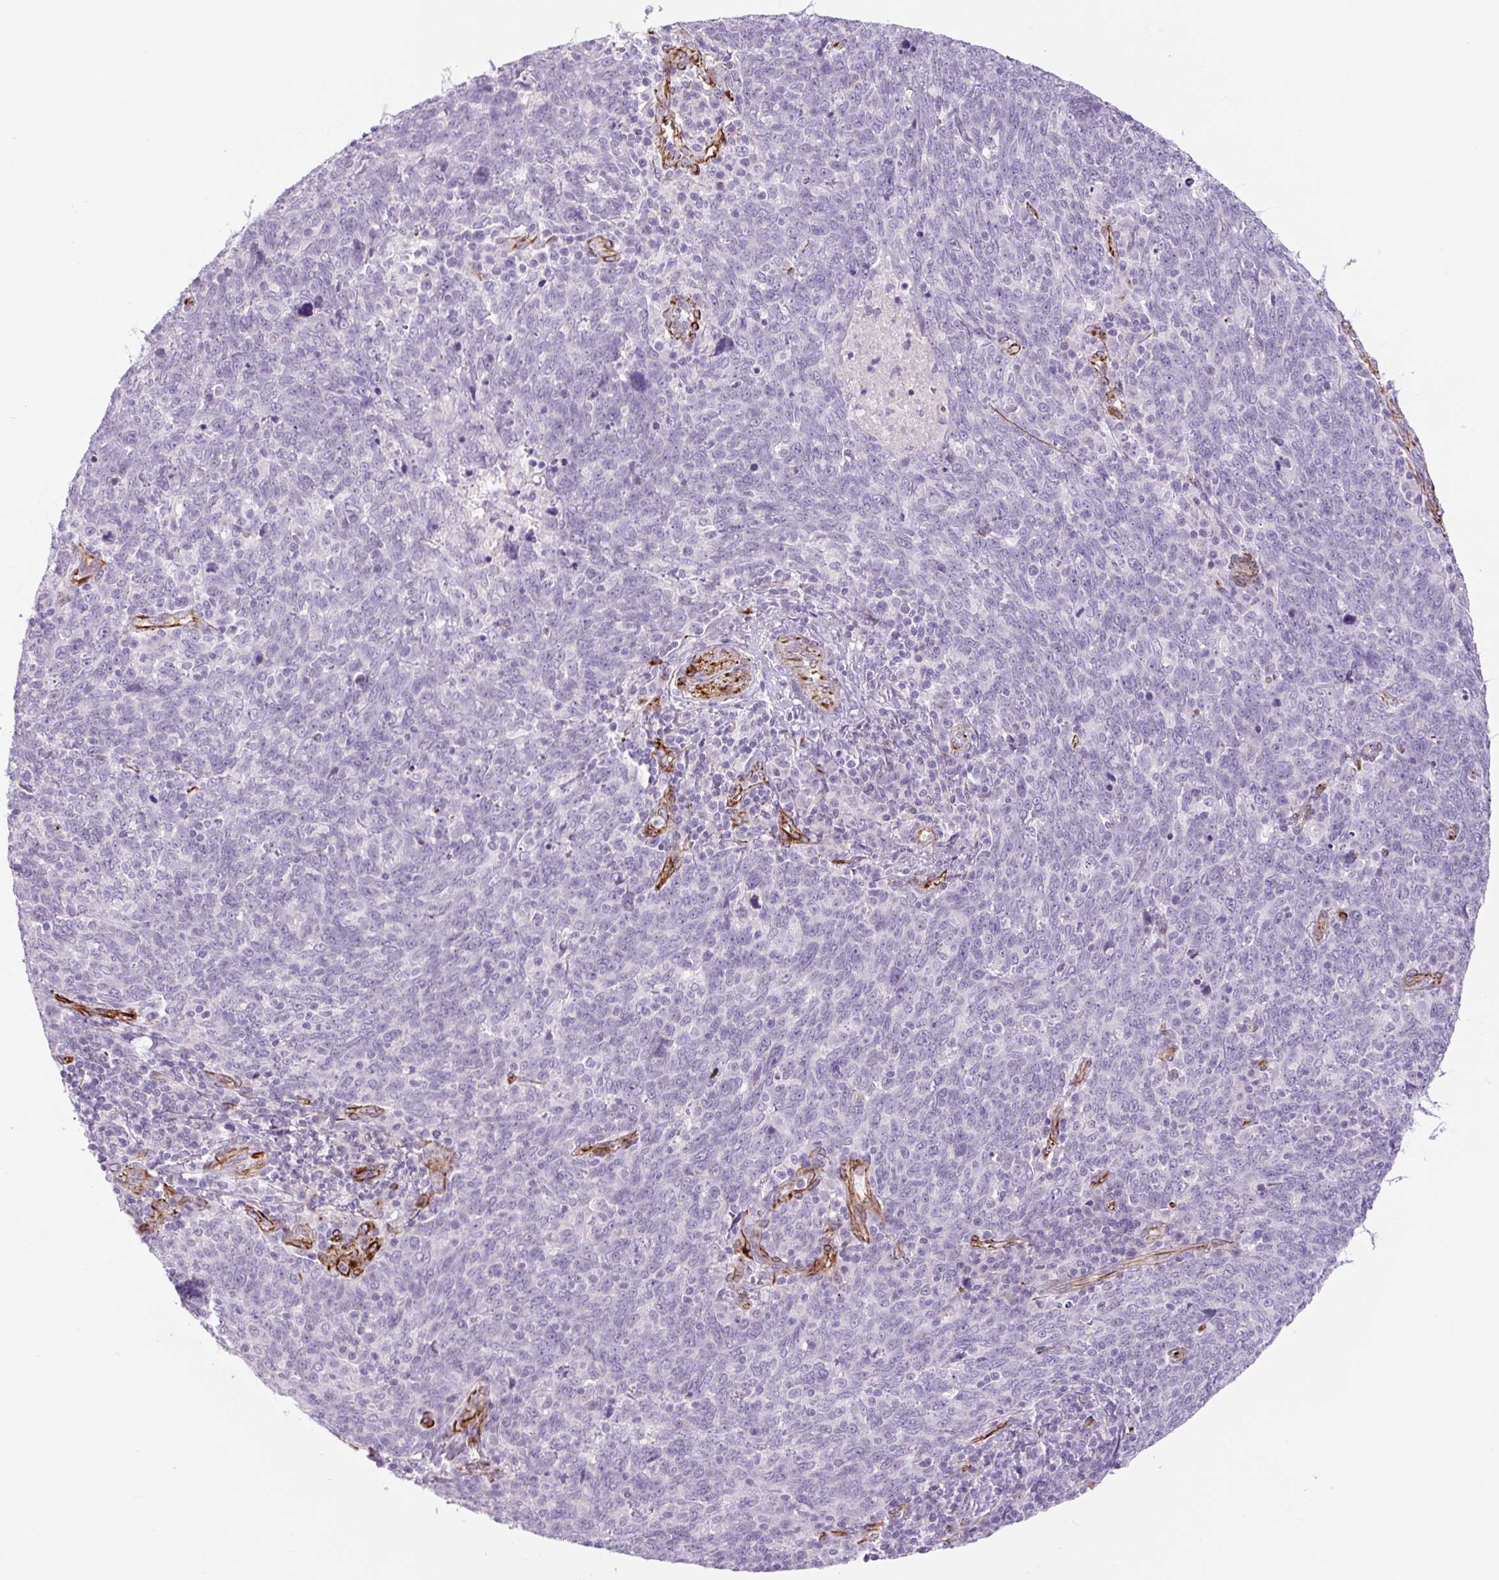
{"staining": {"intensity": "negative", "quantity": "none", "location": "none"}, "tissue": "lung cancer", "cell_type": "Tumor cells", "image_type": "cancer", "snomed": [{"axis": "morphology", "description": "Squamous cell carcinoma, NOS"}, {"axis": "topography", "description": "Lung"}], "caption": "A high-resolution image shows IHC staining of lung cancer (squamous cell carcinoma), which shows no significant expression in tumor cells.", "gene": "NES", "patient": {"sex": "female", "age": 72}}